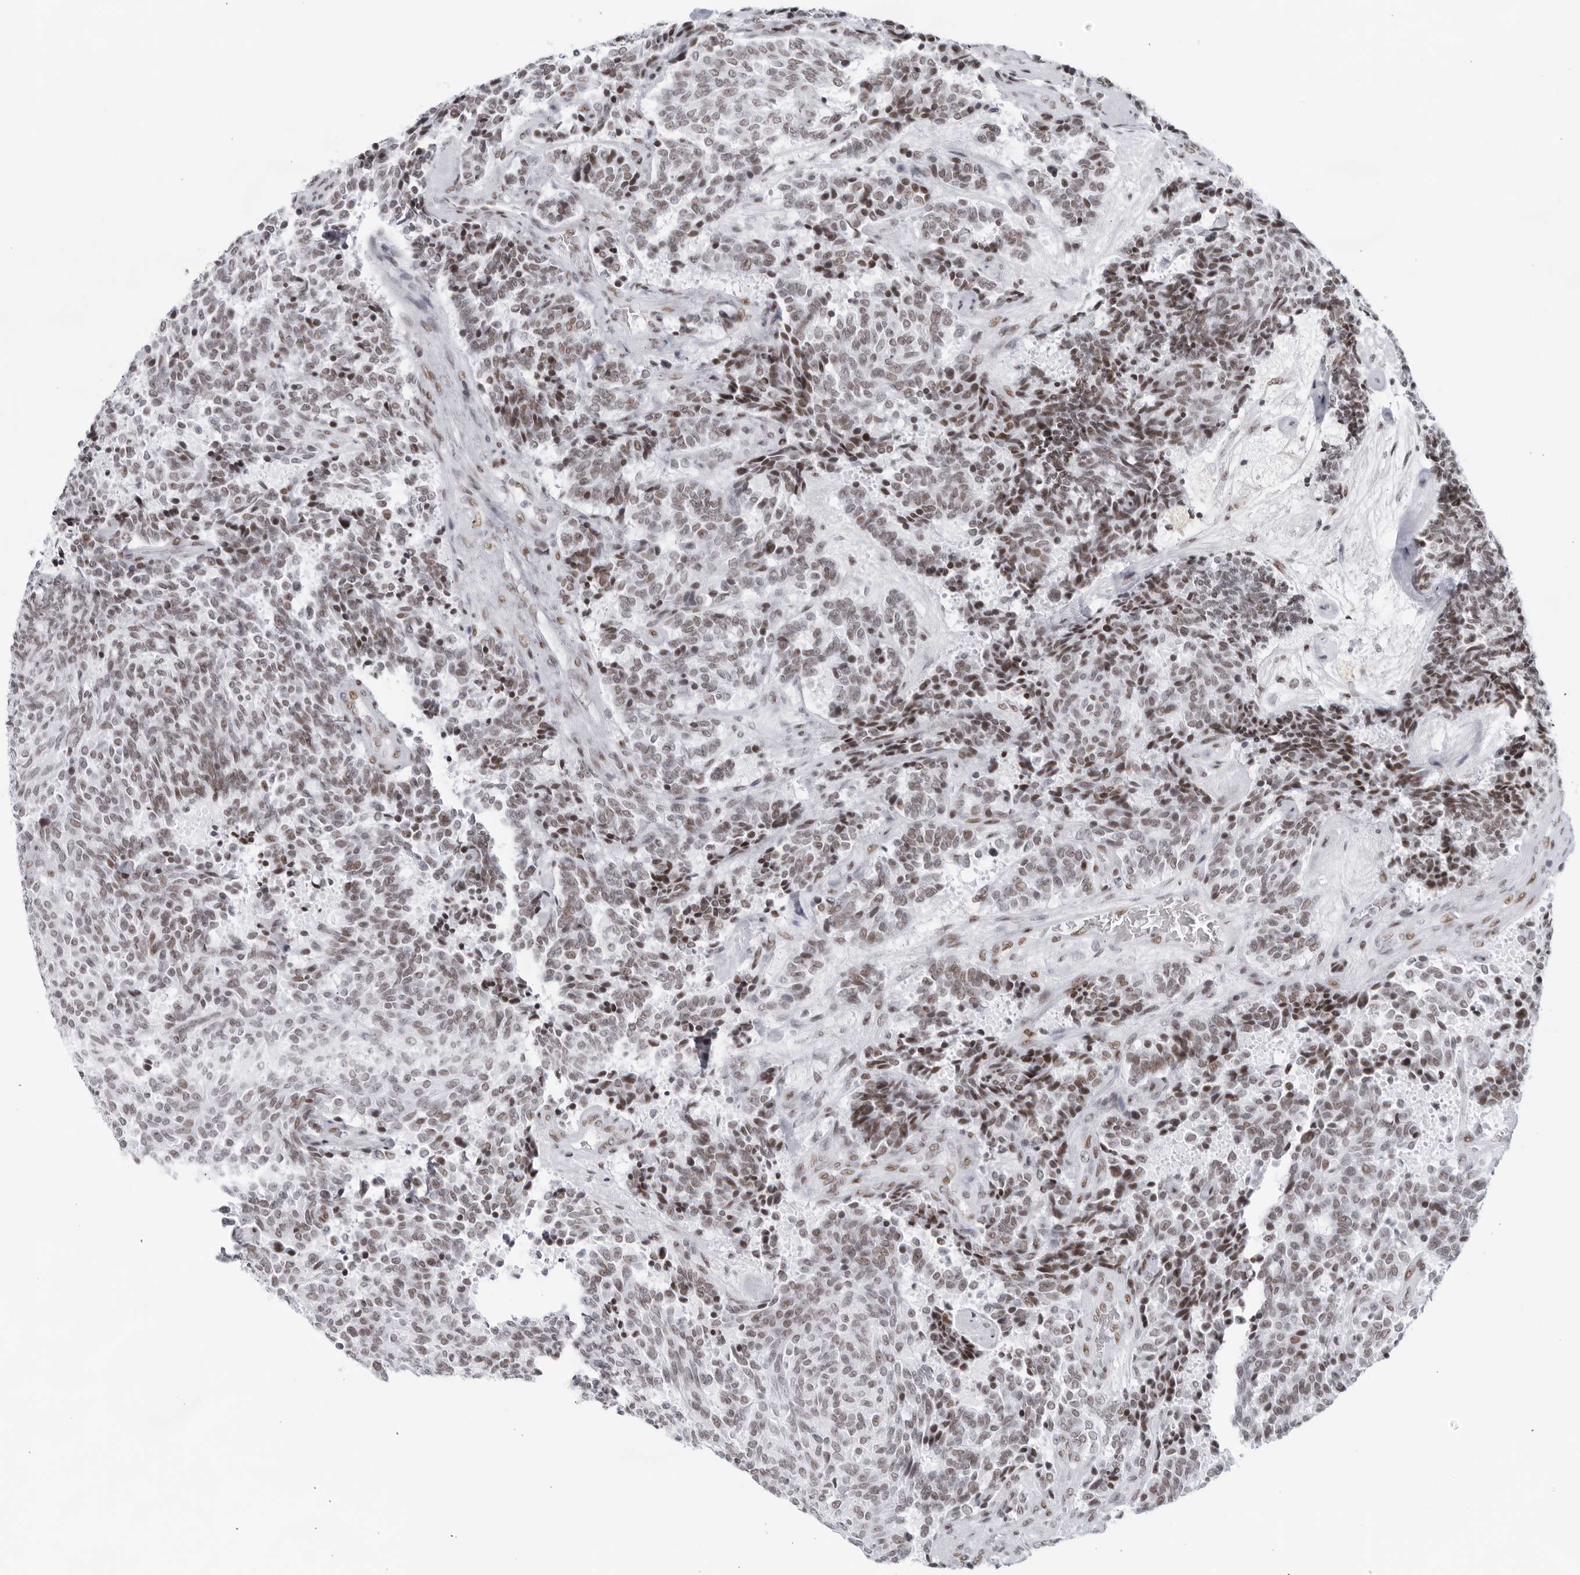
{"staining": {"intensity": "moderate", "quantity": ">75%", "location": "nuclear"}, "tissue": "carcinoid", "cell_type": "Tumor cells", "image_type": "cancer", "snomed": [{"axis": "morphology", "description": "Carcinoid, malignant, NOS"}, {"axis": "topography", "description": "Pancreas"}], "caption": "This is a micrograph of immunohistochemistry (IHC) staining of carcinoid, which shows moderate staining in the nuclear of tumor cells.", "gene": "HP1BP3", "patient": {"sex": "female", "age": 54}}